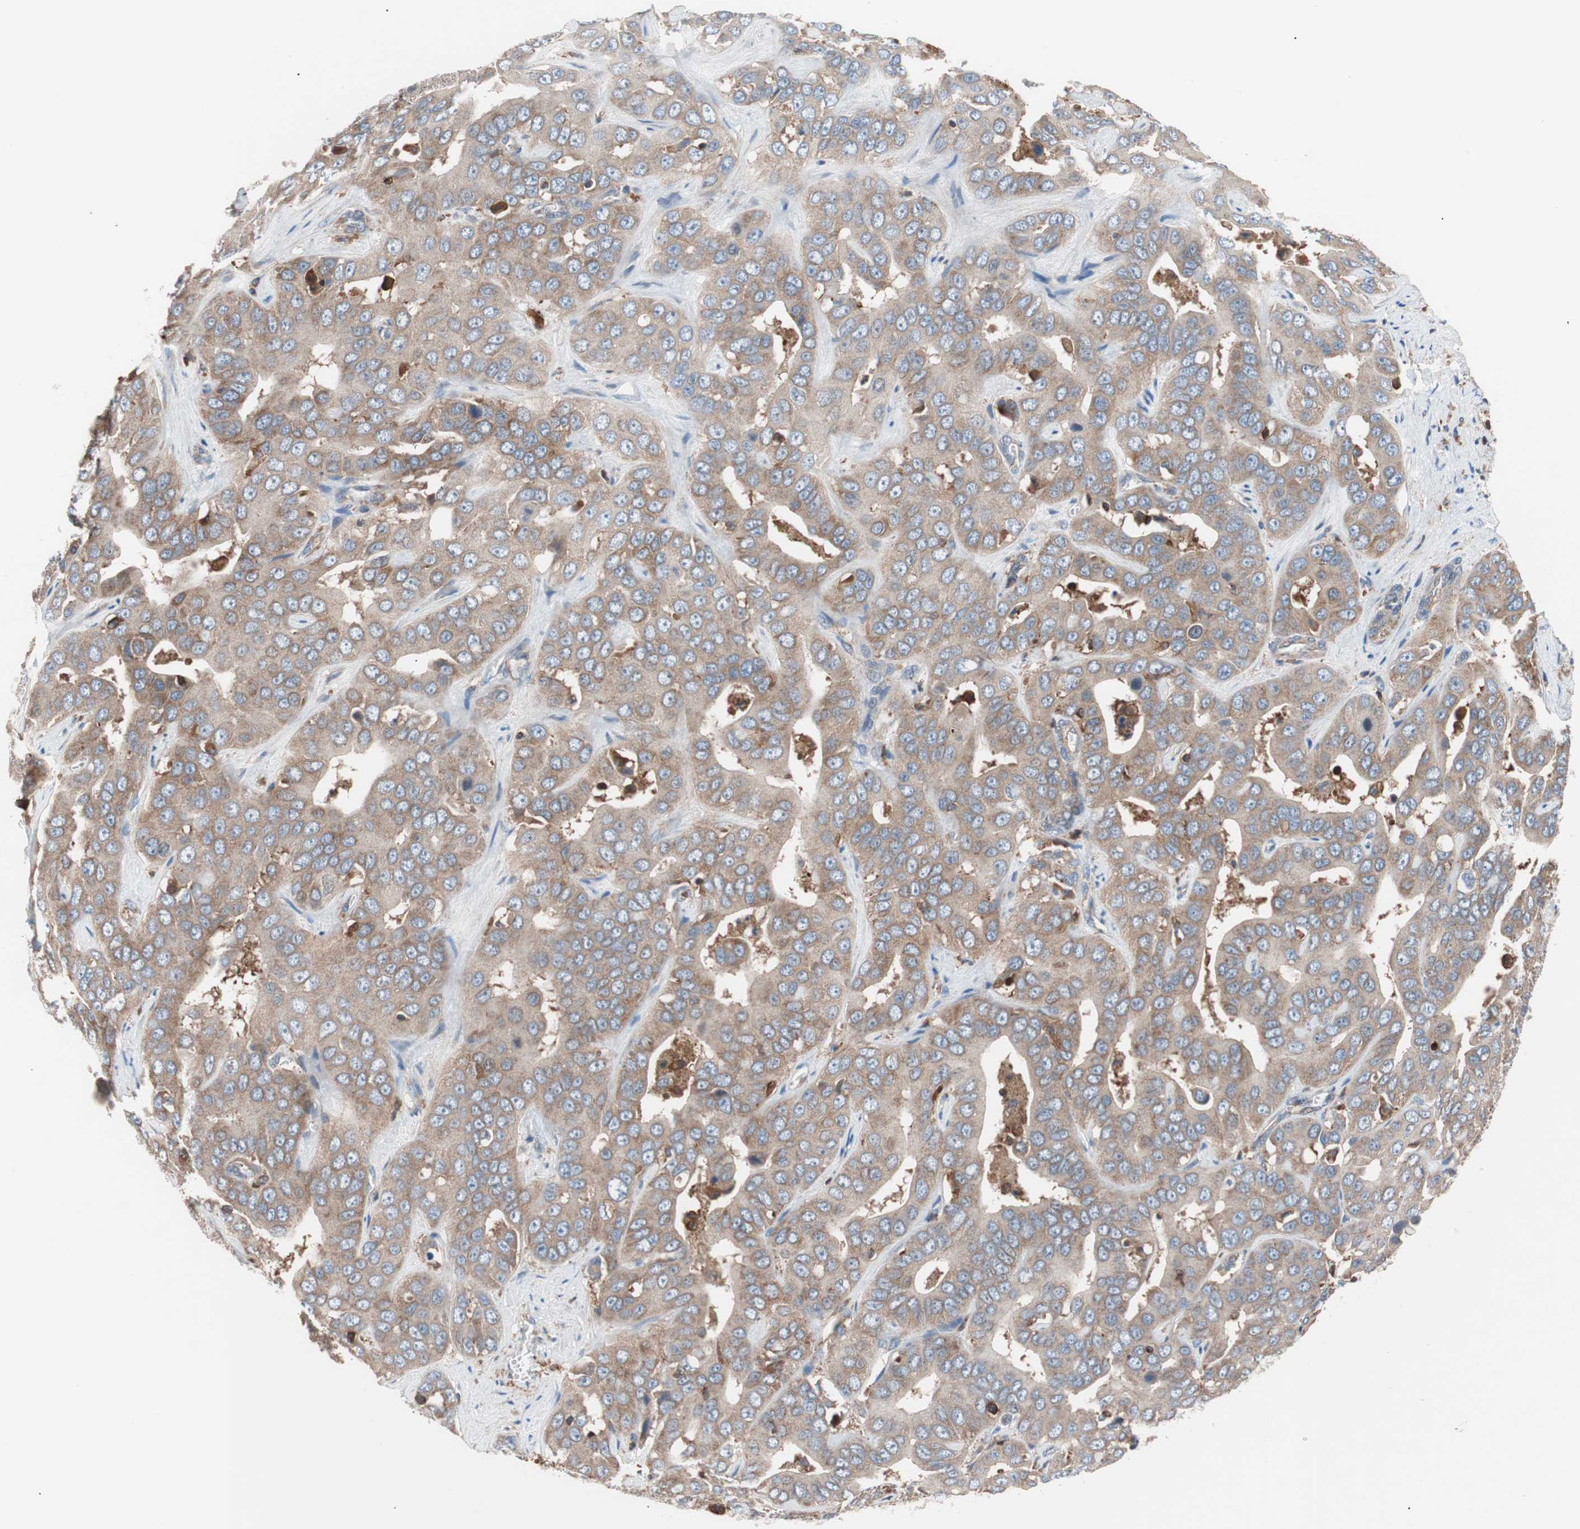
{"staining": {"intensity": "moderate", "quantity": ">75%", "location": "cytoplasmic/membranous"}, "tissue": "liver cancer", "cell_type": "Tumor cells", "image_type": "cancer", "snomed": [{"axis": "morphology", "description": "Cholangiocarcinoma"}, {"axis": "topography", "description": "Liver"}], "caption": "Immunohistochemistry staining of liver cholangiocarcinoma, which demonstrates medium levels of moderate cytoplasmic/membranous positivity in about >75% of tumor cells indicating moderate cytoplasmic/membranous protein staining. The staining was performed using DAB (3,3'-diaminobenzidine) (brown) for protein detection and nuclei were counterstained in hematoxylin (blue).", "gene": "PIK3R1", "patient": {"sex": "female", "age": 52}}